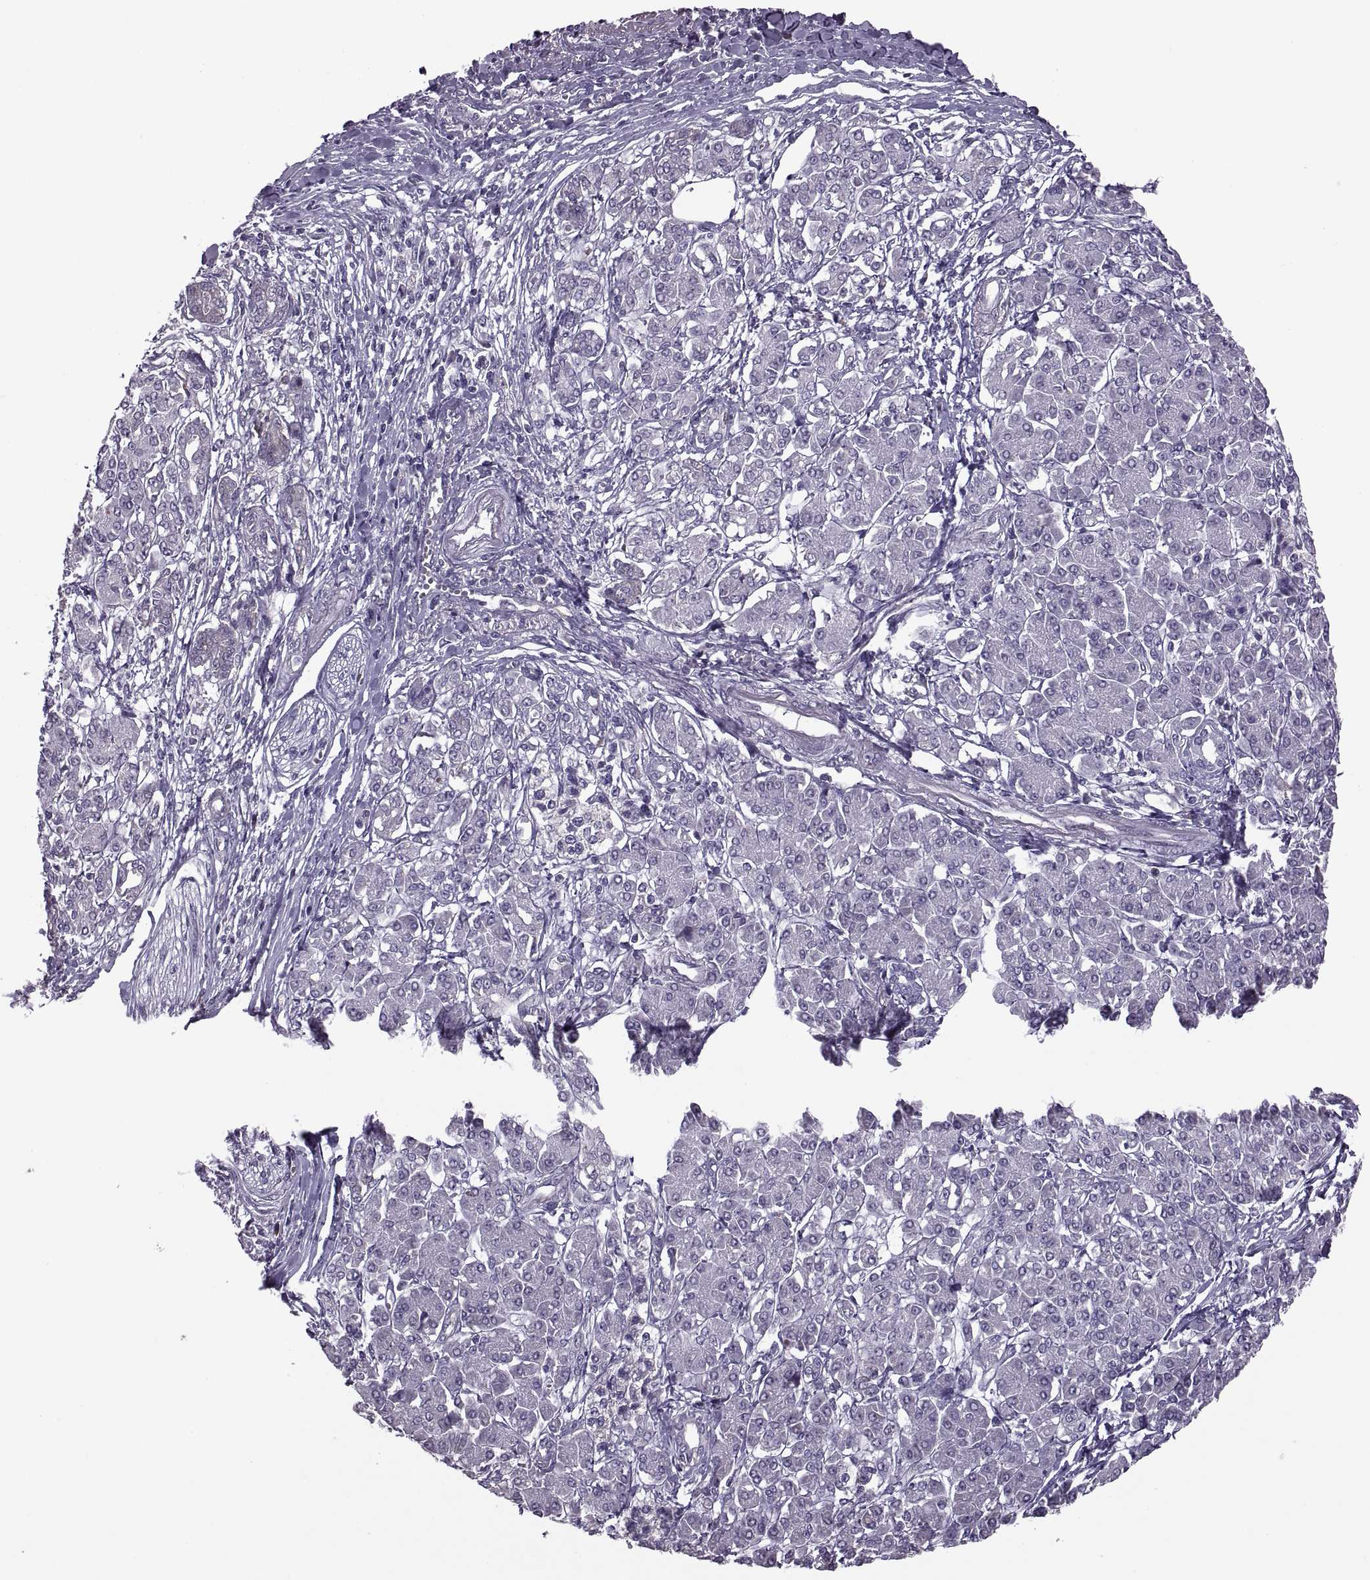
{"staining": {"intensity": "weak", "quantity": "<25%", "location": "cytoplasmic/membranous"}, "tissue": "pancreatic cancer", "cell_type": "Tumor cells", "image_type": "cancer", "snomed": [{"axis": "morphology", "description": "Adenocarcinoma, NOS"}, {"axis": "topography", "description": "Pancreas"}], "caption": "IHC of human pancreatic cancer (adenocarcinoma) displays no positivity in tumor cells.", "gene": "PABPC1", "patient": {"sex": "female", "age": 68}}